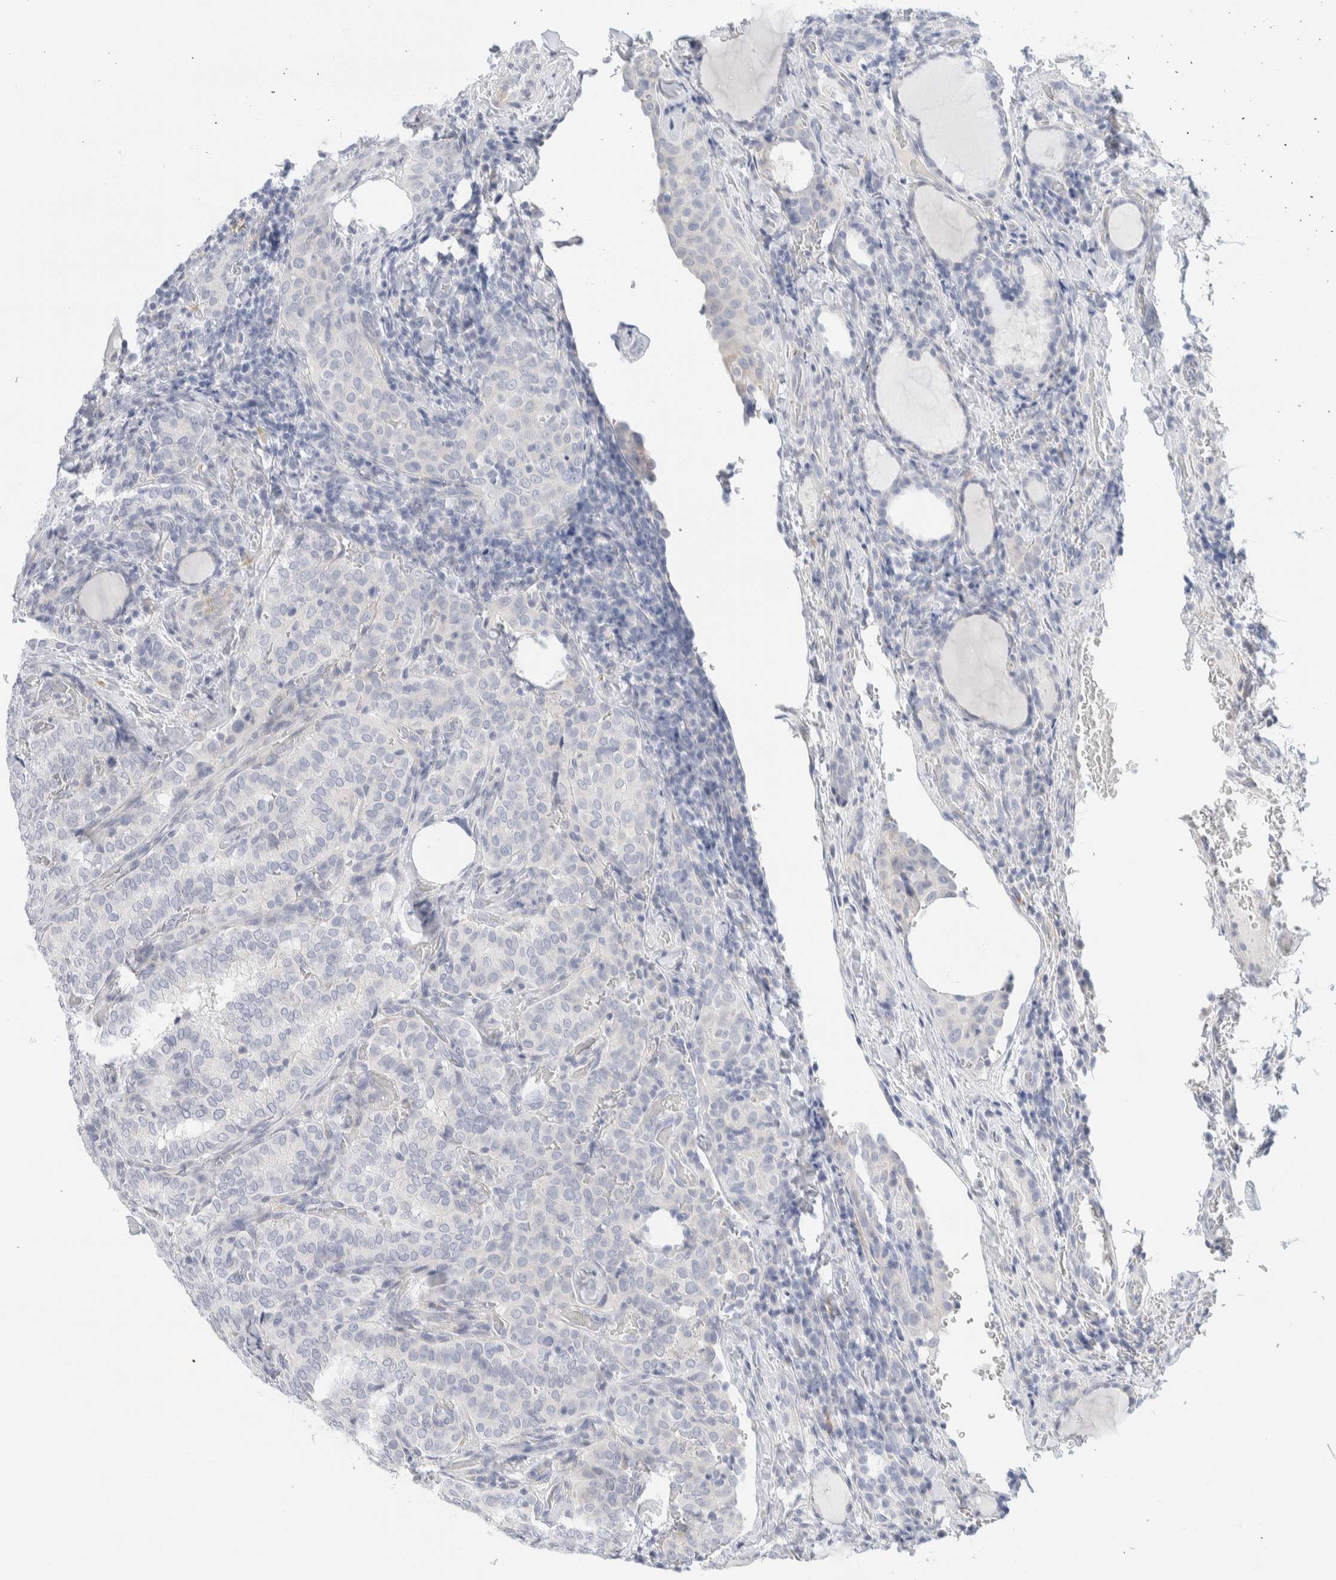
{"staining": {"intensity": "negative", "quantity": "none", "location": "none"}, "tissue": "thyroid cancer", "cell_type": "Tumor cells", "image_type": "cancer", "snomed": [{"axis": "morphology", "description": "Normal tissue, NOS"}, {"axis": "morphology", "description": "Papillary adenocarcinoma, NOS"}, {"axis": "topography", "description": "Thyroid gland"}], "caption": "There is no significant positivity in tumor cells of papillary adenocarcinoma (thyroid). (DAB immunohistochemistry, high magnification).", "gene": "ATCAY", "patient": {"sex": "female", "age": 30}}